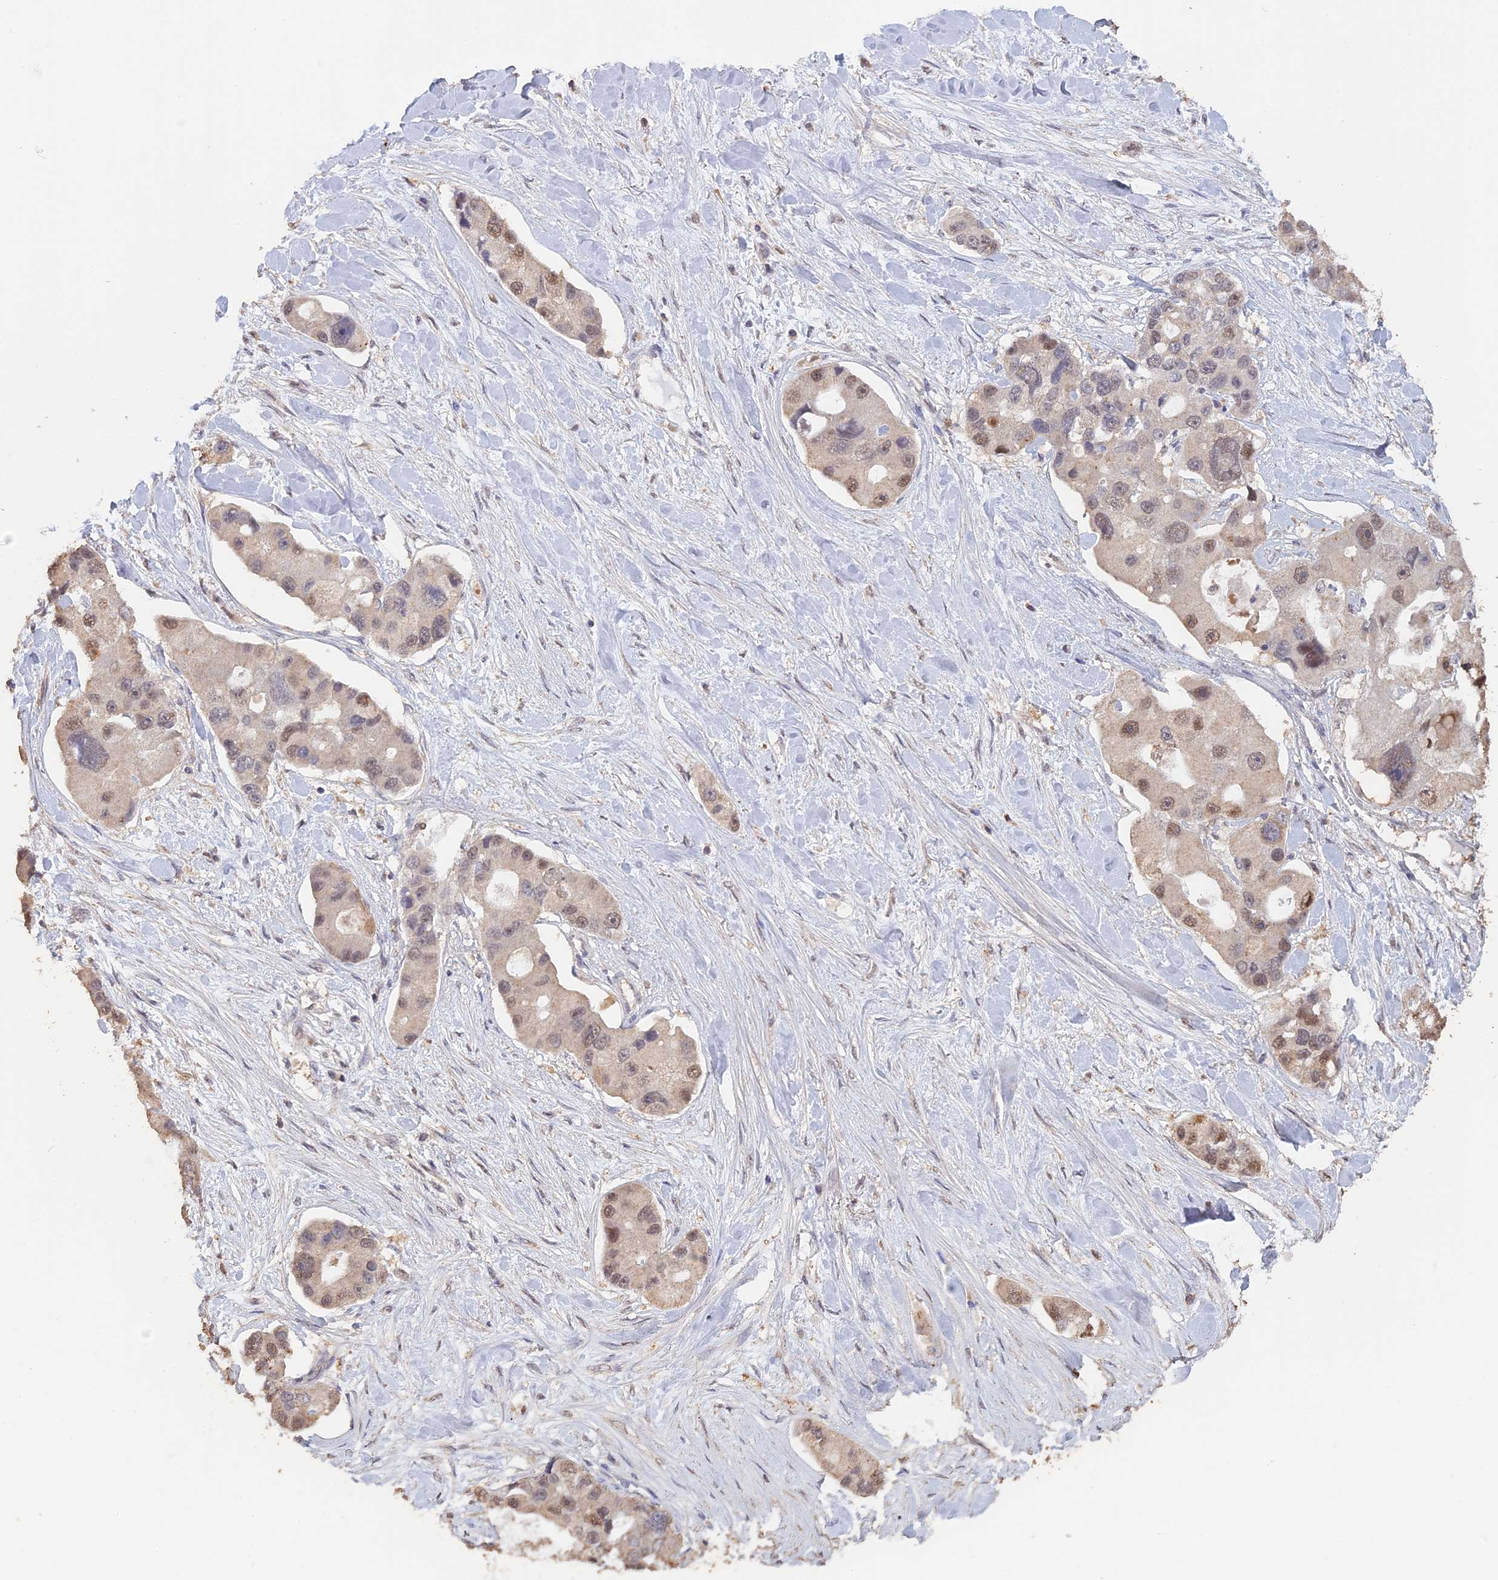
{"staining": {"intensity": "weak", "quantity": ">75%", "location": "nuclear"}, "tissue": "lung cancer", "cell_type": "Tumor cells", "image_type": "cancer", "snomed": [{"axis": "morphology", "description": "Adenocarcinoma, NOS"}, {"axis": "topography", "description": "Lung"}], "caption": "Immunohistochemistry micrograph of neoplastic tissue: human lung adenocarcinoma stained using immunohistochemistry shows low levels of weak protein expression localized specifically in the nuclear of tumor cells, appearing as a nuclear brown color.", "gene": "PSMC6", "patient": {"sex": "female", "age": 54}}